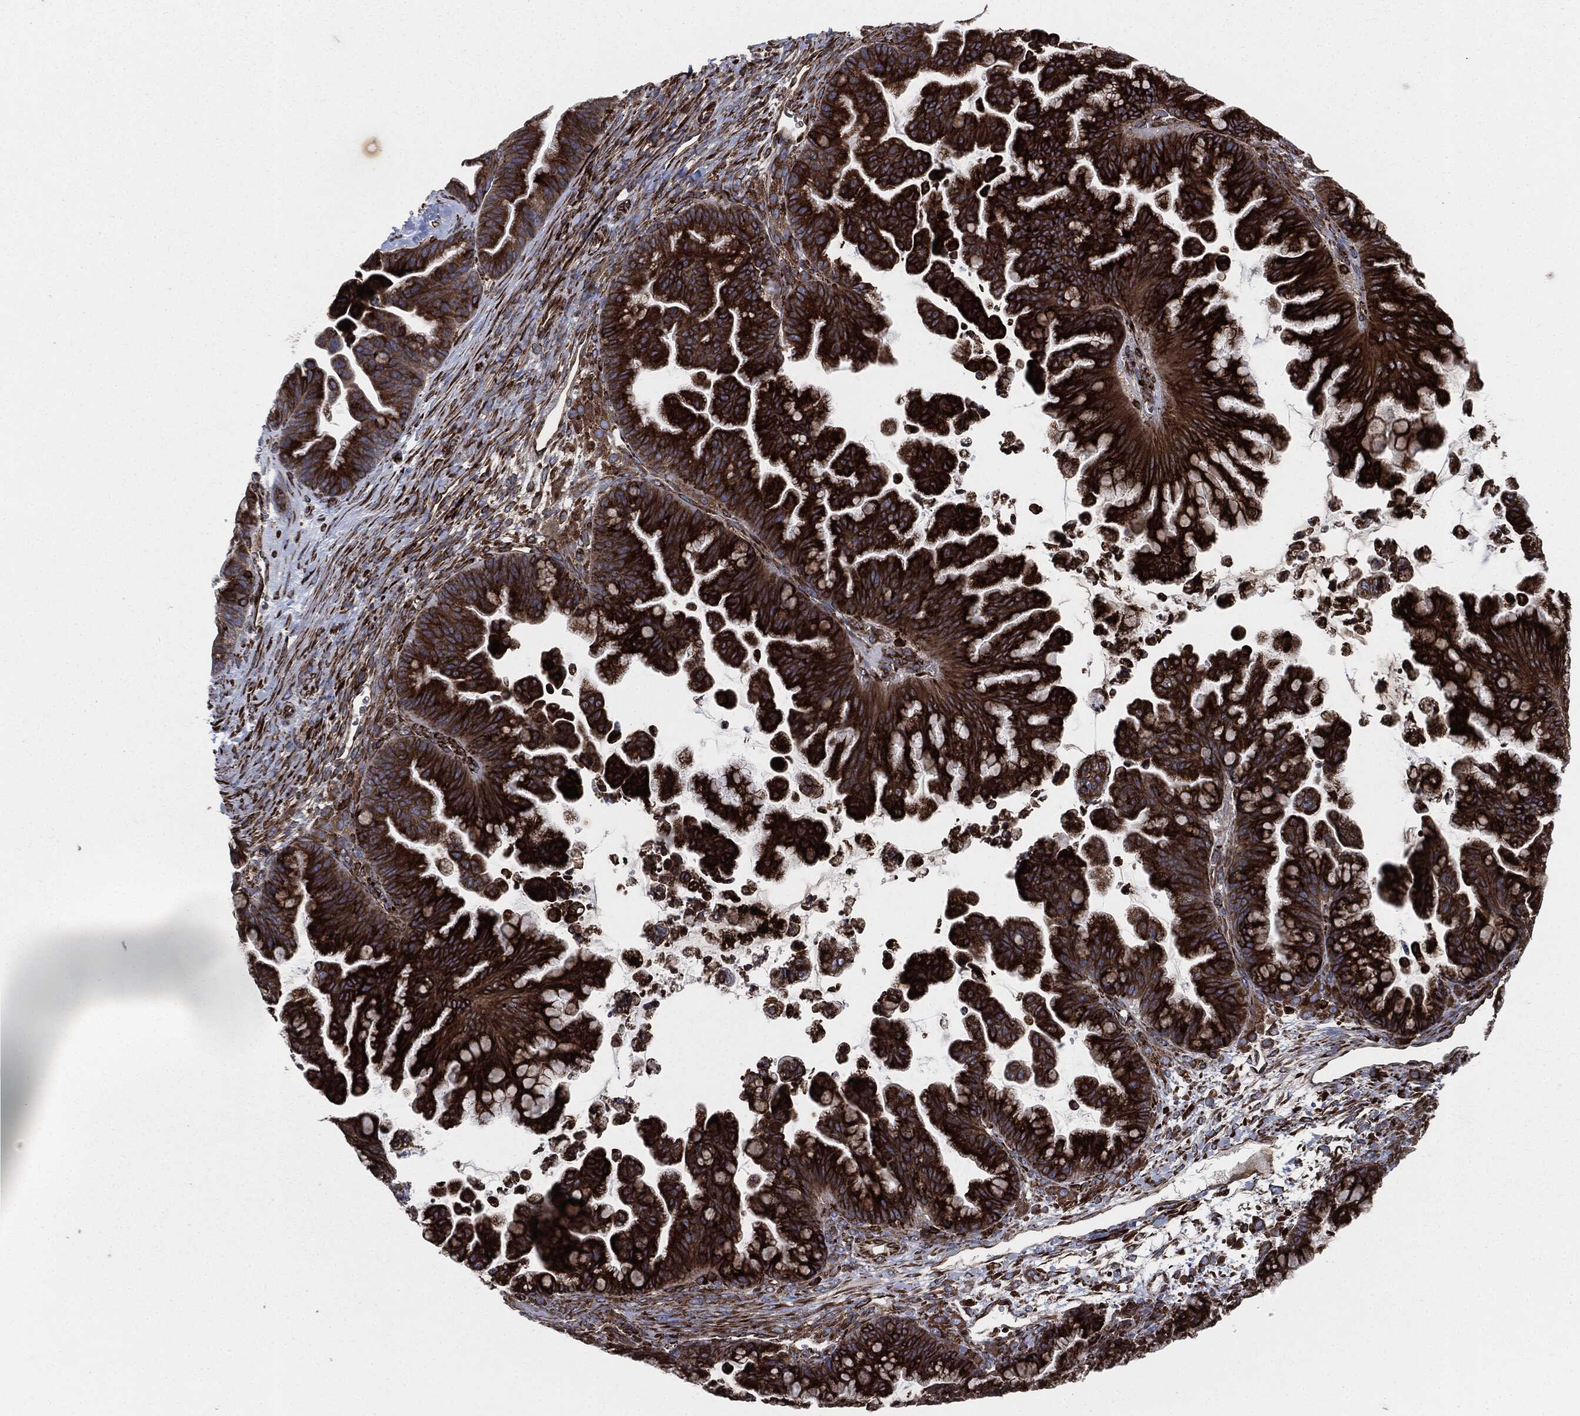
{"staining": {"intensity": "strong", "quantity": ">75%", "location": "cytoplasmic/membranous"}, "tissue": "ovarian cancer", "cell_type": "Tumor cells", "image_type": "cancer", "snomed": [{"axis": "morphology", "description": "Cystadenocarcinoma, mucinous, NOS"}, {"axis": "topography", "description": "Ovary"}], "caption": "Protein expression analysis of human ovarian mucinous cystadenocarcinoma reveals strong cytoplasmic/membranous expression in approximately >75% of tumor cells.", "gene": "CALR", "patient": {"sex": "female", "age": 67}}